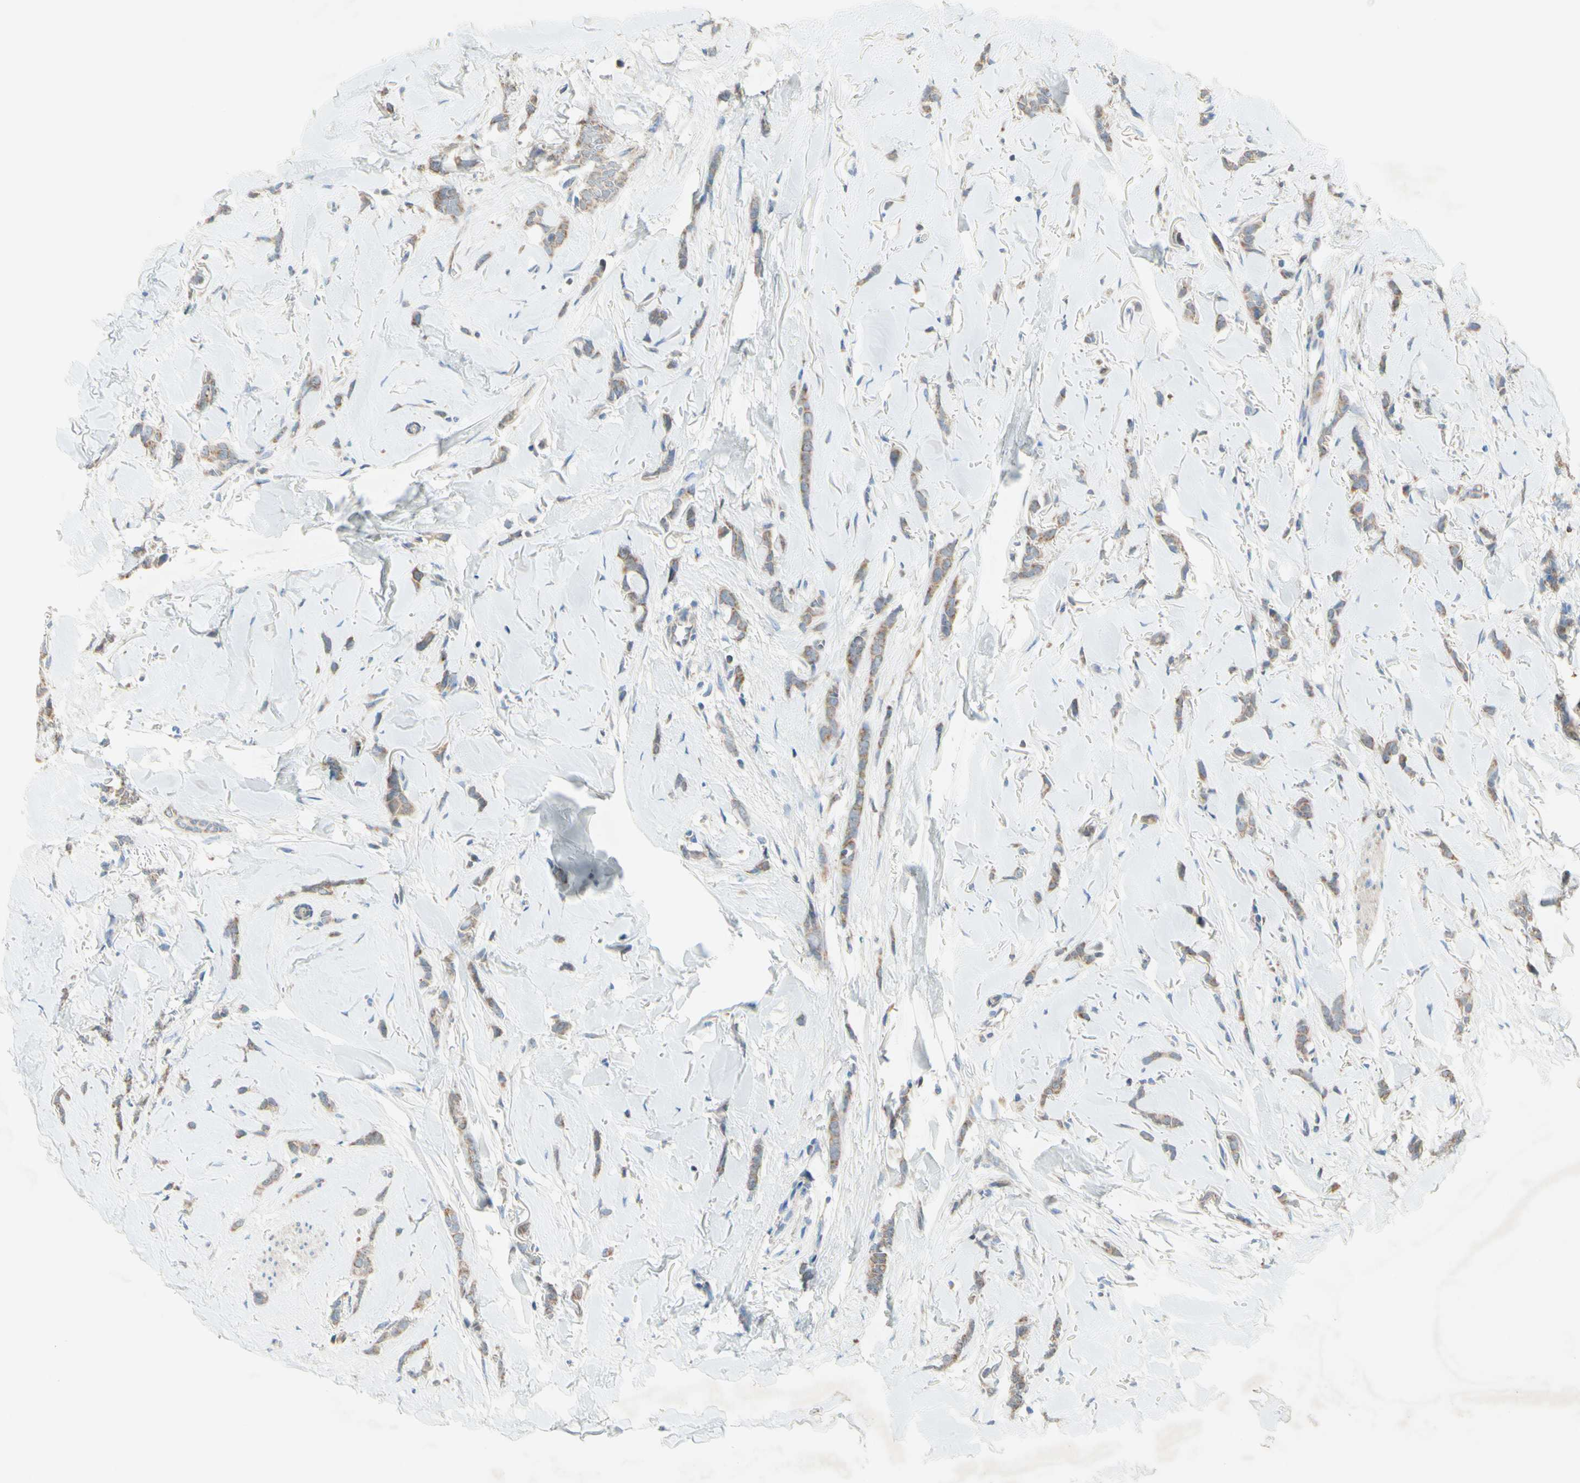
{"staining": {"intensity": "weak", "quantity": ">75%", "location": "cytoplasmic/membranous"}, "tissue": "breast cancer", "cell_type": "Tumor cells", "image_type": "cancer", "snomed": [{"axis": "morphology", "description": "Lobular carcinoma"}, {"axis": "topography", "description": "Skin"}, {"axis": "topography", "description": "Breast"}], "caption": "A brown stain labels weak cytoplasmic/membranous positivity of a protein in breast cancer tumor cells. (DAB IHC with brightfield microscopy, high magnification).", "gene": "MFF", "patient": {"sex": "female", "age": 46}}